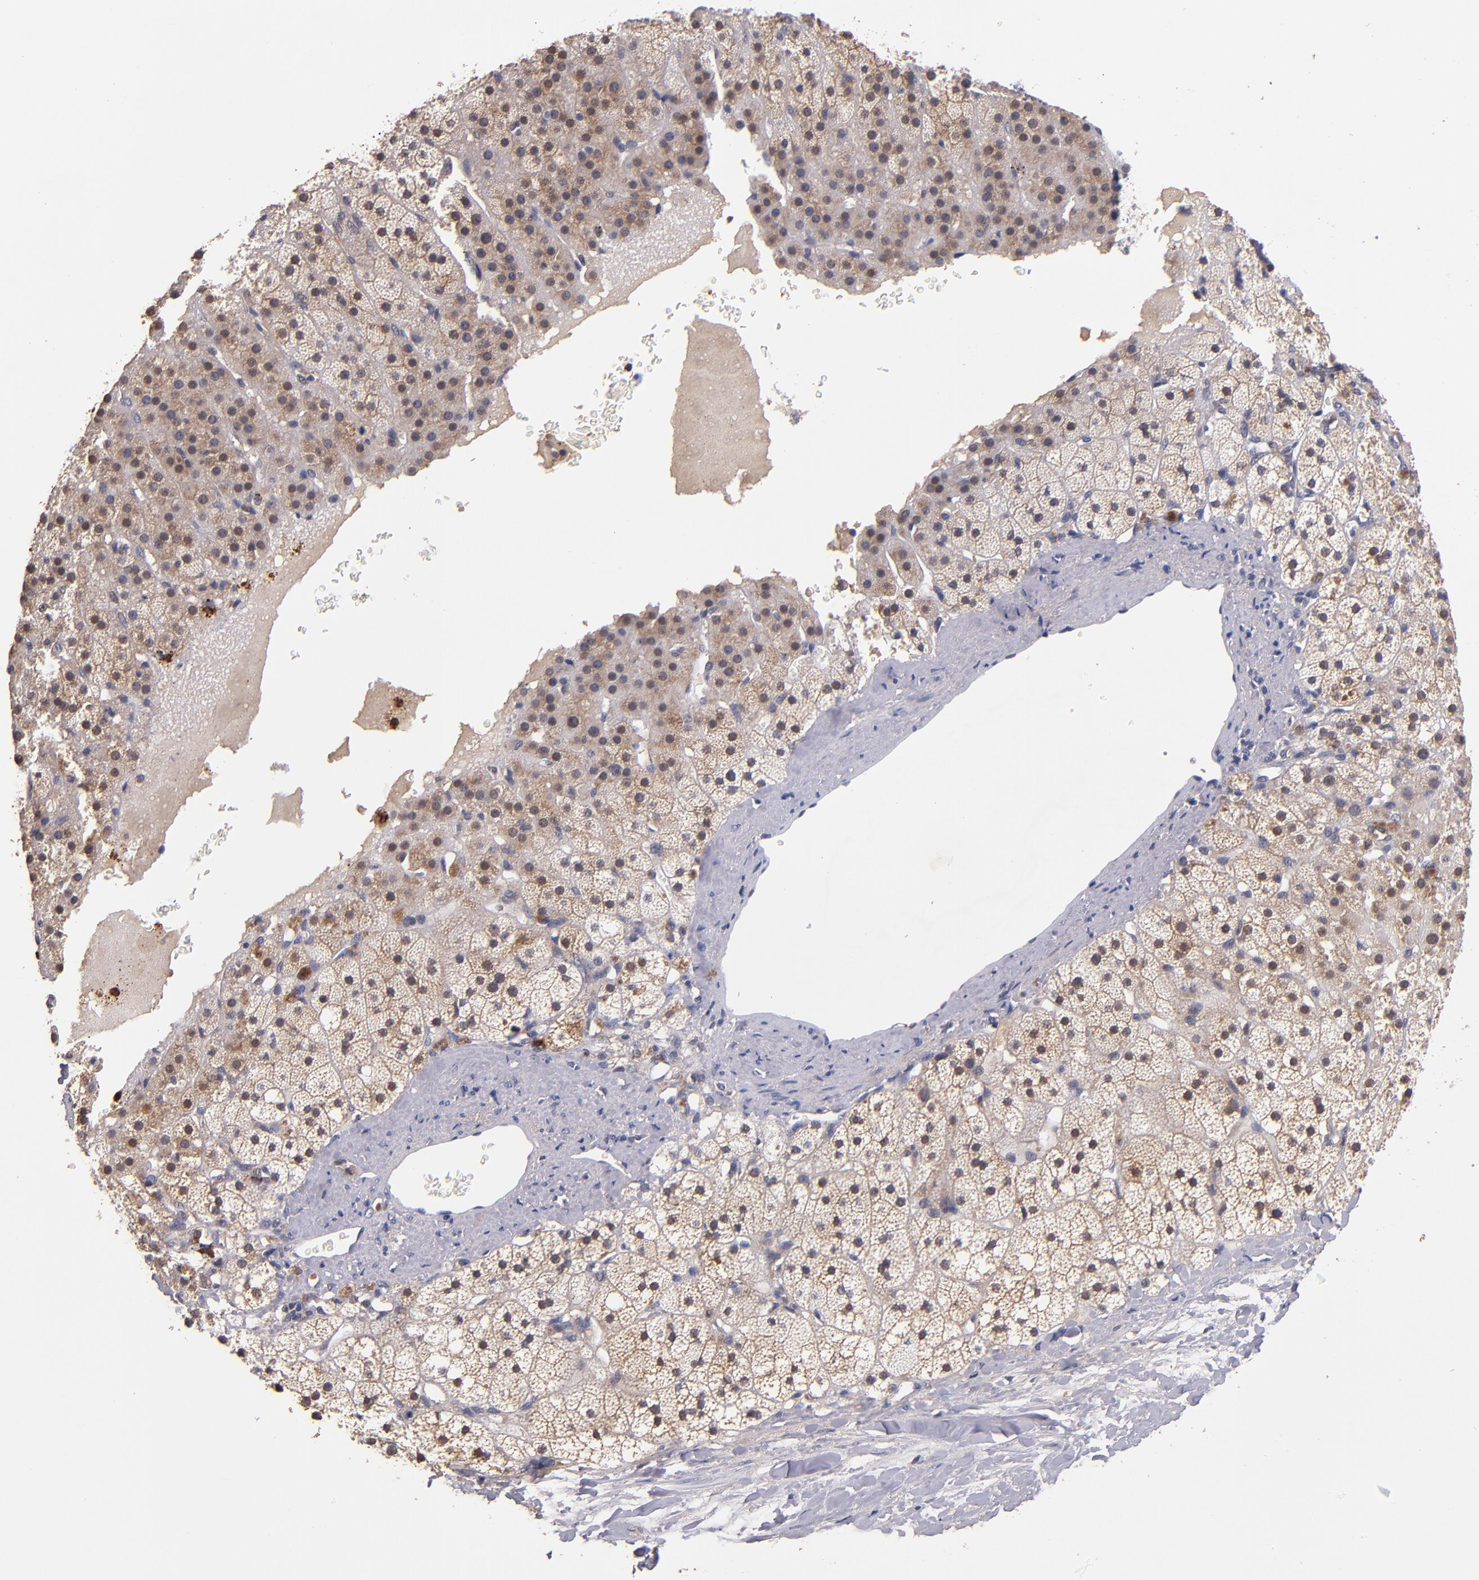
{"staining": {"intensity": "moderate", "quantity": ">75%", "location": "cytoplasmic/membranous"}, "tissue": "adrenal gland", "cell_type": "Glandular cells", "image_type": "normal", "snomed": [{"axis": "morphology", "description": "Normal tissue, NOS"}, {"axis": "topography", "description": "Adrenal gland"}], "caption": "Protein staining displays moderate cytoplasmic/membranous staining in about >75% of glandular cells in unremarkable adrenal gland.", "gene": "TTLL12", "patient": {"sex": "male", "age": 35}}